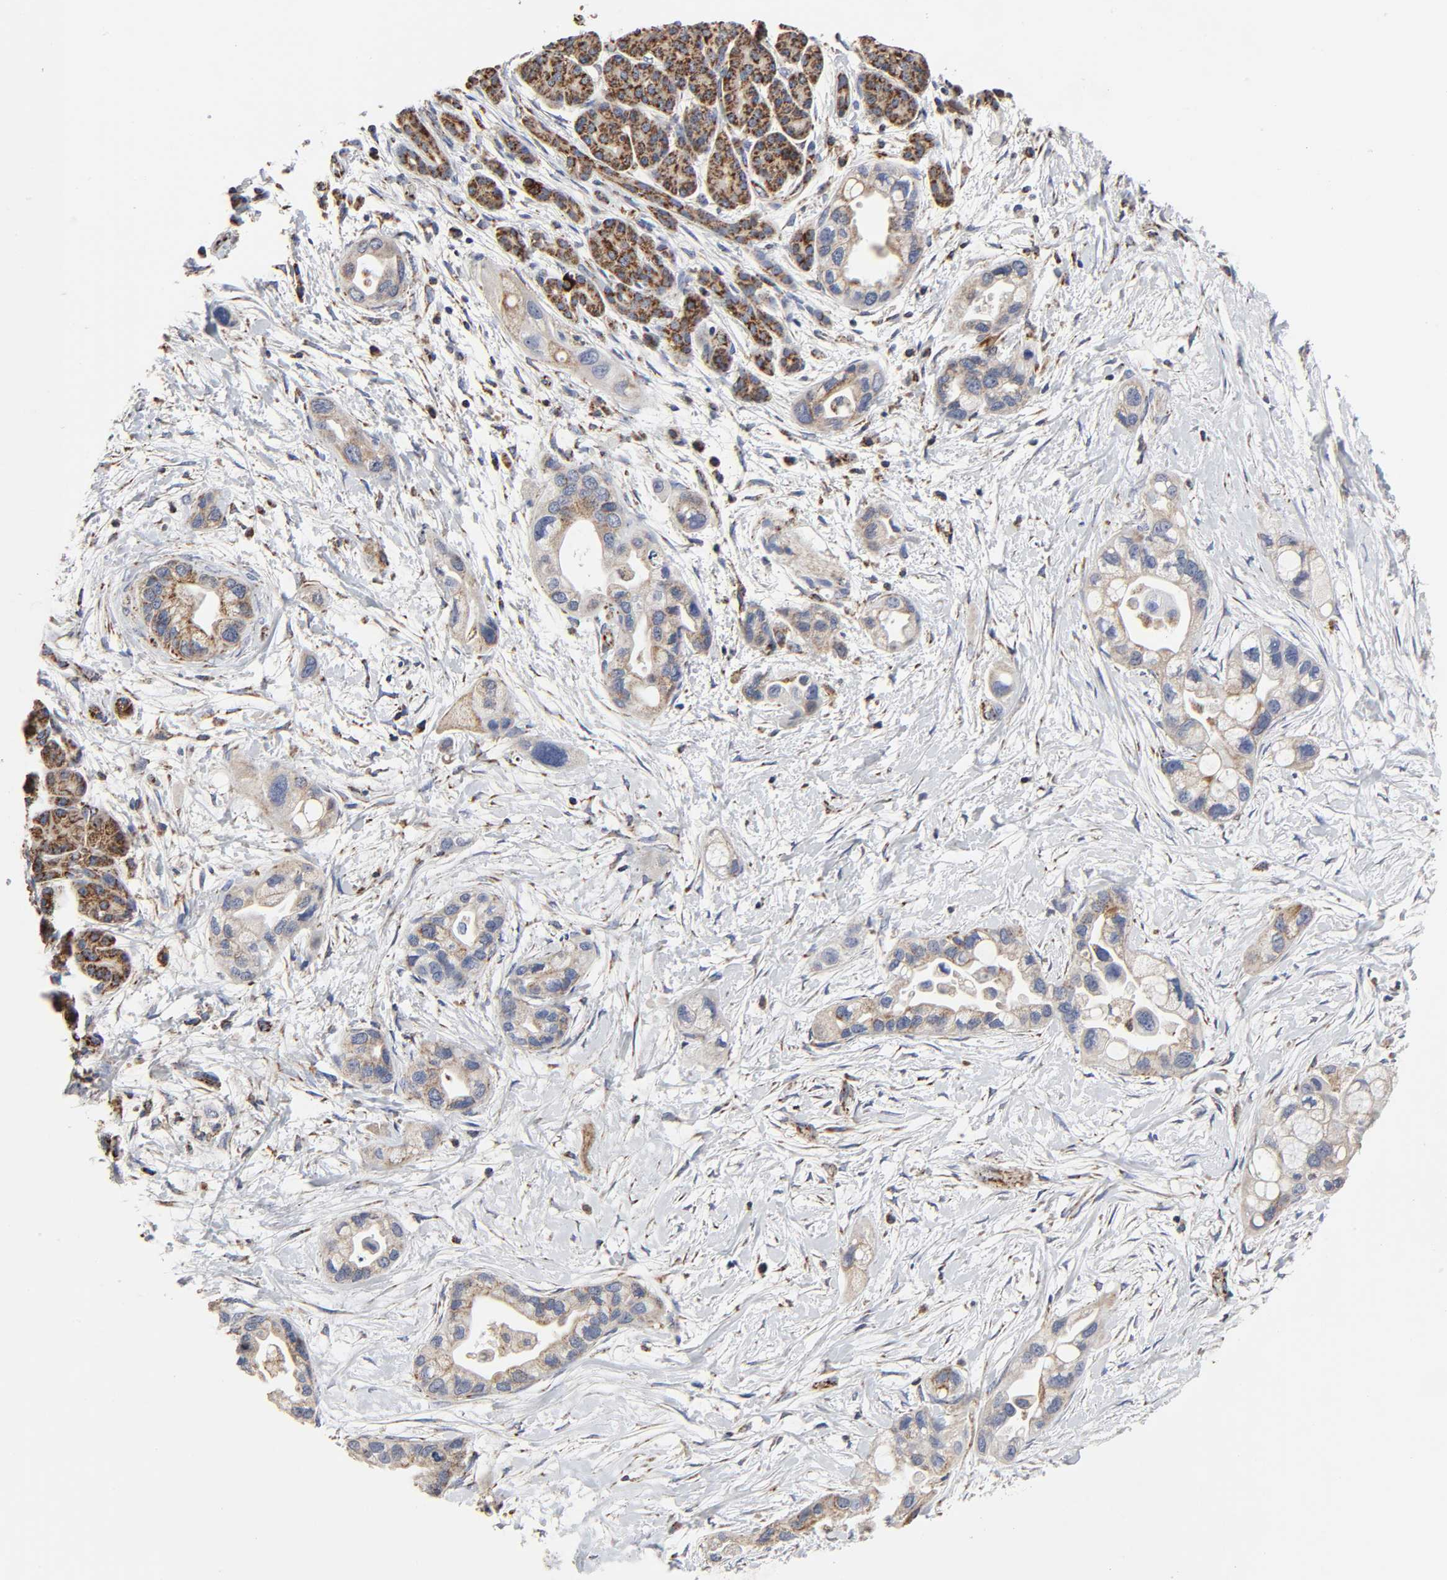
{"staining": {"intensity": "moderate", "quantity": ">75%", "location": "cytoplasmic/membranous"}, "tissue": "pancreatic cancer", "cell_type": "Tumor cells", "image_type": "cancer", "snomed": [{"axis": "morphology", "description": "Adenocarcinoma, NOS"}, {"axis": "topography", "description": "Pancreas"}], "caption": "Protein staining of pancreatic adenocarcinoma tissue demonstrates moderate cytoplasmic/membranous expression in approximately >75% of tumor cells. (DAB (3,3'-diaminobenzidine) IHC with brightfield microscopy, high magnification).", "gene": "COX6B1", "patient": {"sex": "female", "age": 77}}